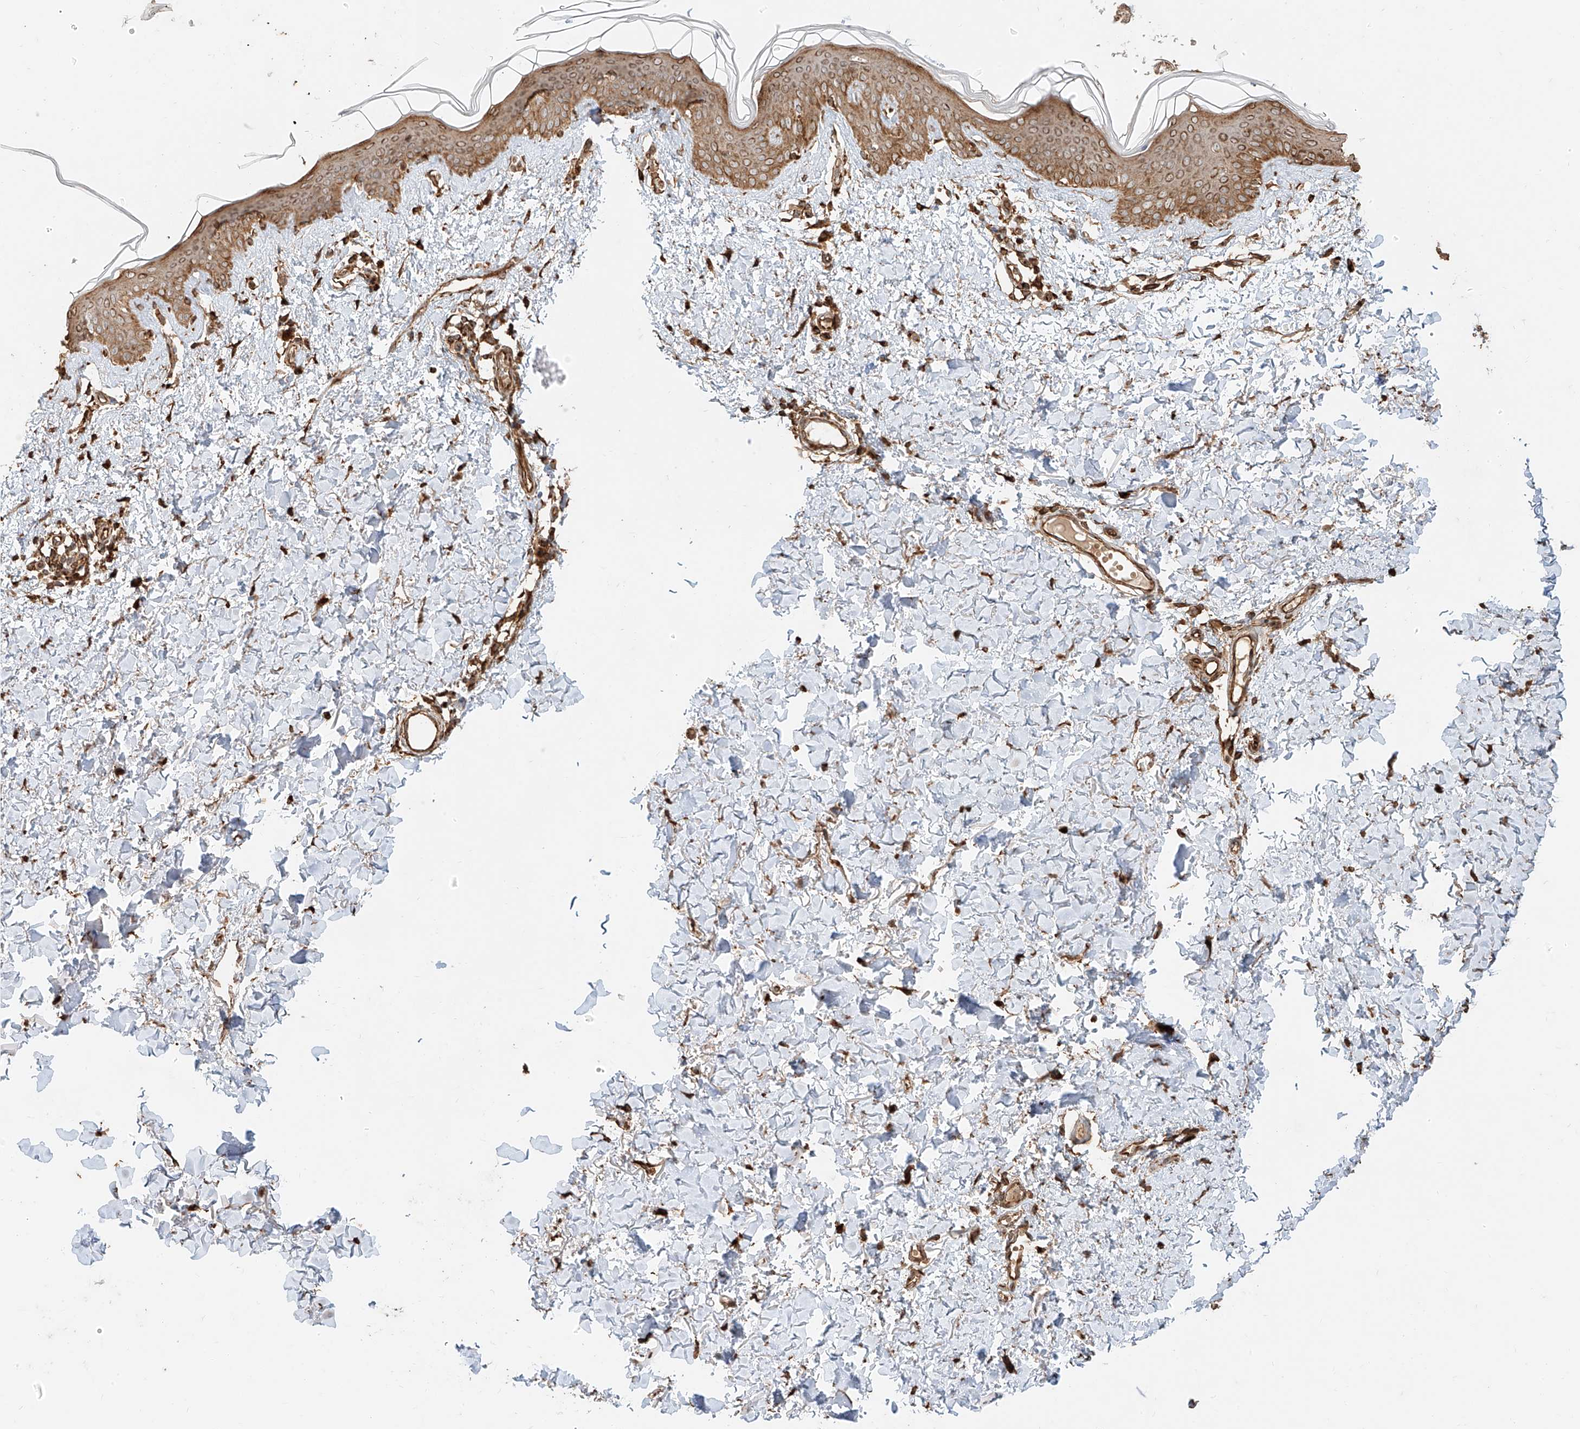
{"staining": {"intensity": "moderate", "quantity": "25%-75%", "location": "cytoplasmic/membranous"}, "tissue": "skin", "cell_type": "Fibroblasts", "image_type": "normal", "snomed": [{"axis": "morphology", "description": "Normal tissue, NOS"}, {"axis": "topography", "description": "Skin"}], "caption": "Human skin stained with a brown dye shows moderate cytoplasmic/membranous positive expression in about 25%-75% of fibroblasts.", "gene": "EFNB1", "patient": {"sex": "female", "age": 46}}